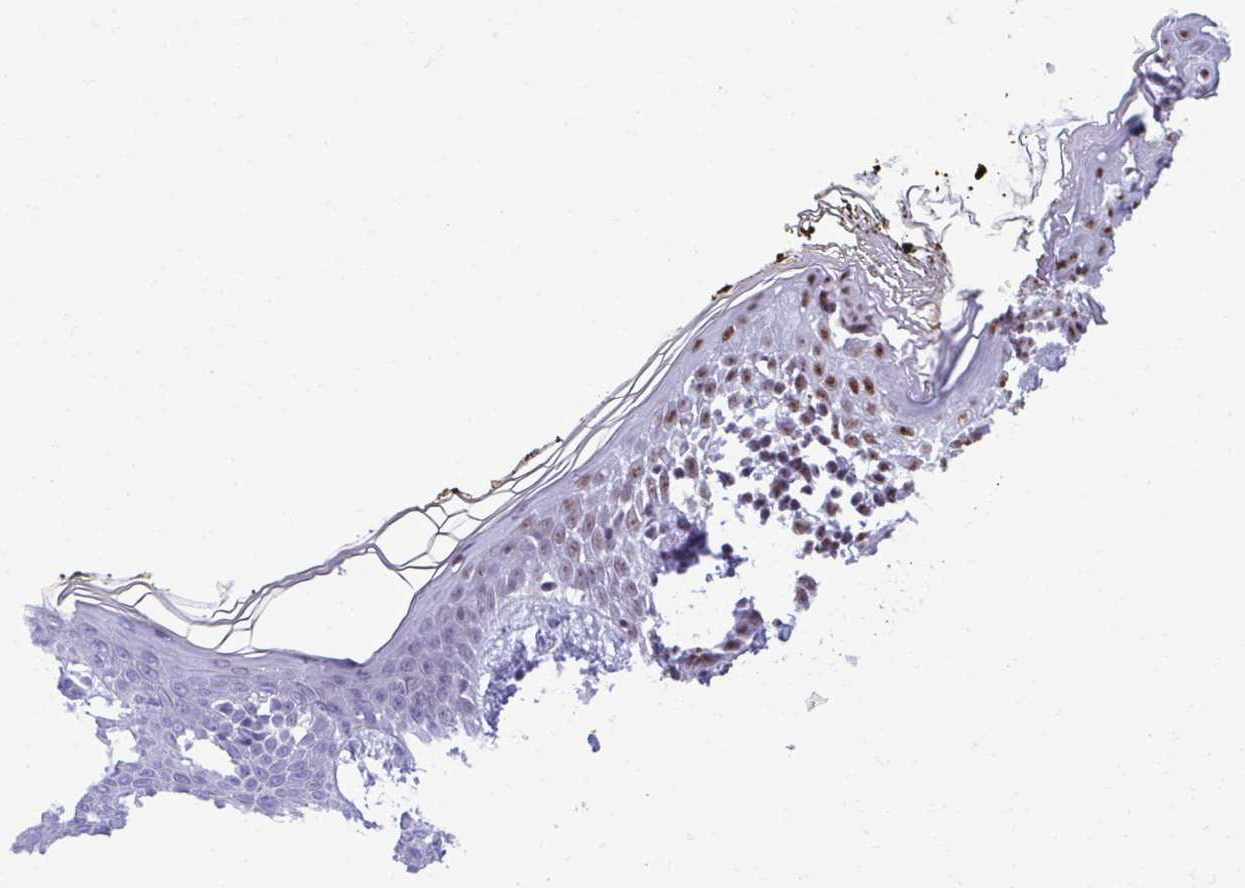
{"staining": {"intensity": "moderate", "quantity": ">75%", "location": "nuclear"}, "tissue": "skin", "cell_type": "Fibroblasts", "image_type": "normal", "snomed": [{"axis": "morphology", "description": "Normal tissue, NOS"}, {"axis": "topography", "description": "Skin"}], "caption": "Immunohistochemistry image of normal skin: human skin stained using immunohistochemistry reveals medium levels of moderate protein expression localized specifically in the nuclear of fibroblasts, appearing as a nuclear brown color.", "gene": "PELP1", "patient": {"sex": "female", "age": 34}}